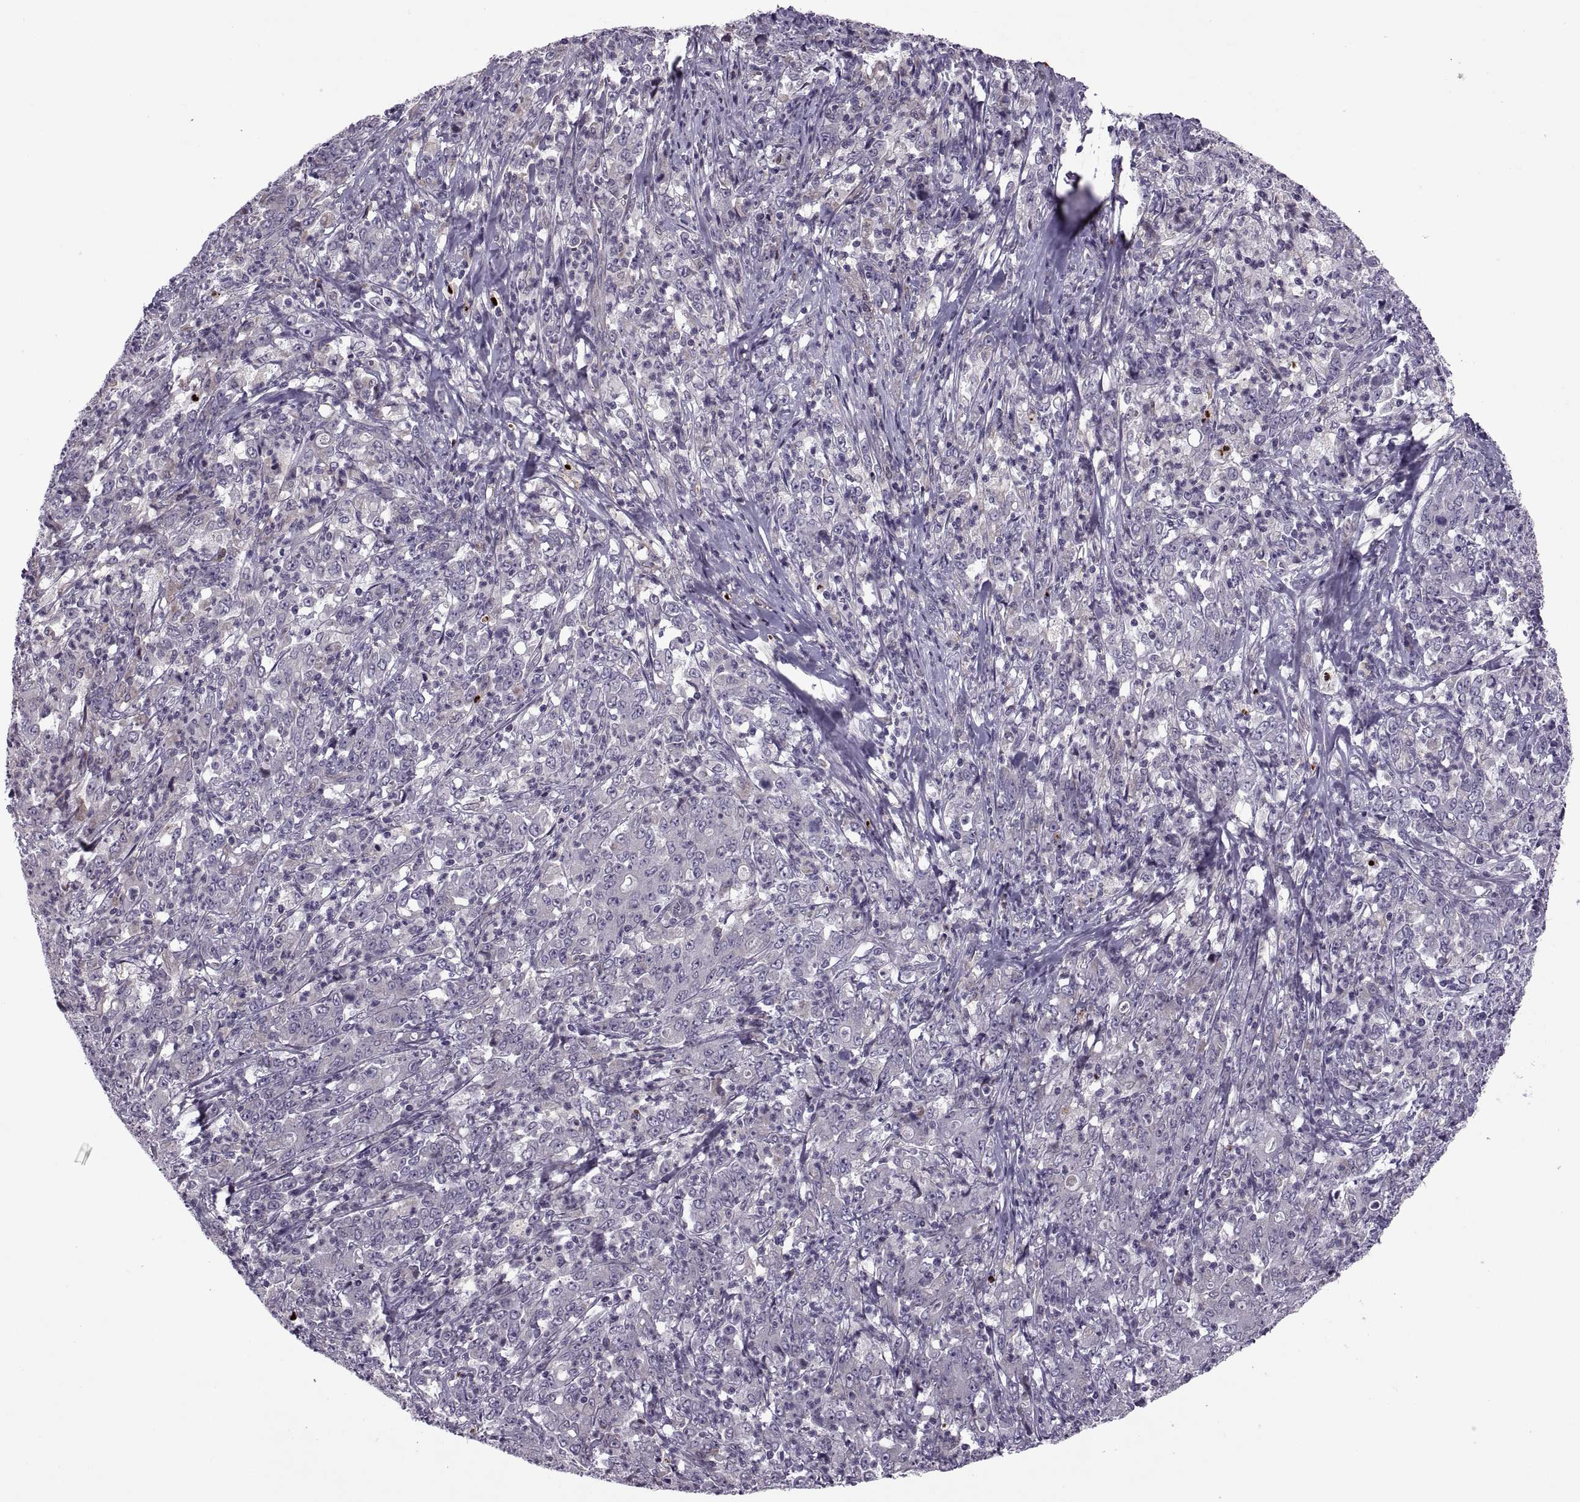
{"staining": {"intensity": "negative", "quantity": "none", "location": "none"}, "tissue": "stomach cancer", "cell_type": "Tumor cells", "image_type": "cancer", "snomed": [{"axis": "morphology", "description": "Adenocarcinoma, NOS"}, {"axis": "topography", "description": "Stomach, lower"}], "caption": "A photomicrograph of human stomach adenocarcinoma is negative for staining in tumor cells. (DAB immunohistochemistry with hematoxylin counter stain).", "gene": "ODF3", "patient": {"sex": "female", "age": 71}}